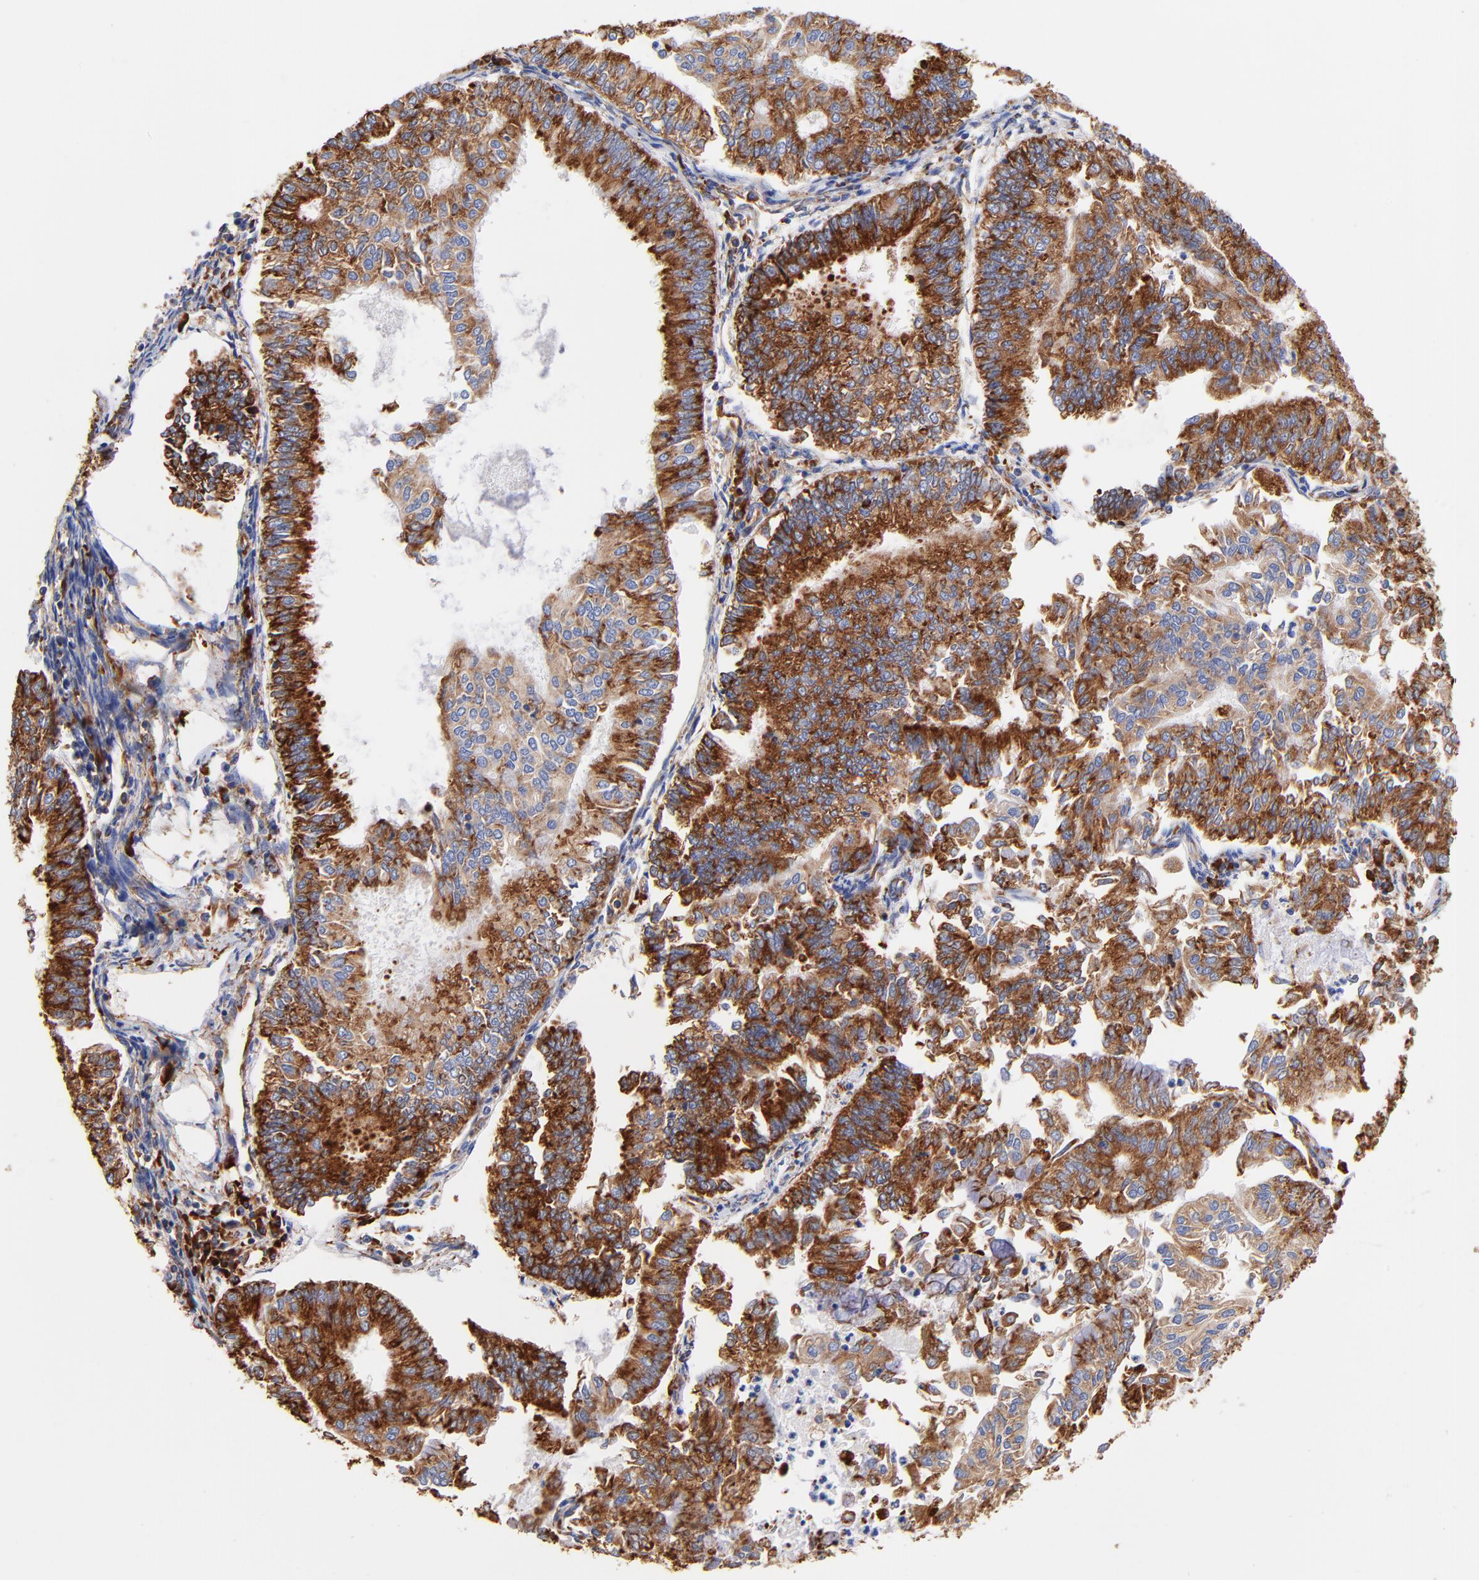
{"staining": {"intensity": "strong", "quantity": ">75%", "location": "cytoplasmic/membranous"}, "tissue": "endometrial cancer", "cell_type": "Tumor cells", "image_type": "cancer", "snomed": [{"axis": "morphology", "description": "Adenocarcinoma, NOS"}, {"axis": "topography", "description": "Endometrium"}], "caption": "Strong cytoplasmic/membranous positivity is appreciated in approximately >75% of tumor cells in endometrial cancer (adenocarcinoma).", "gene": "RPL27", "patient": {"sex": "female", "age": 59}}